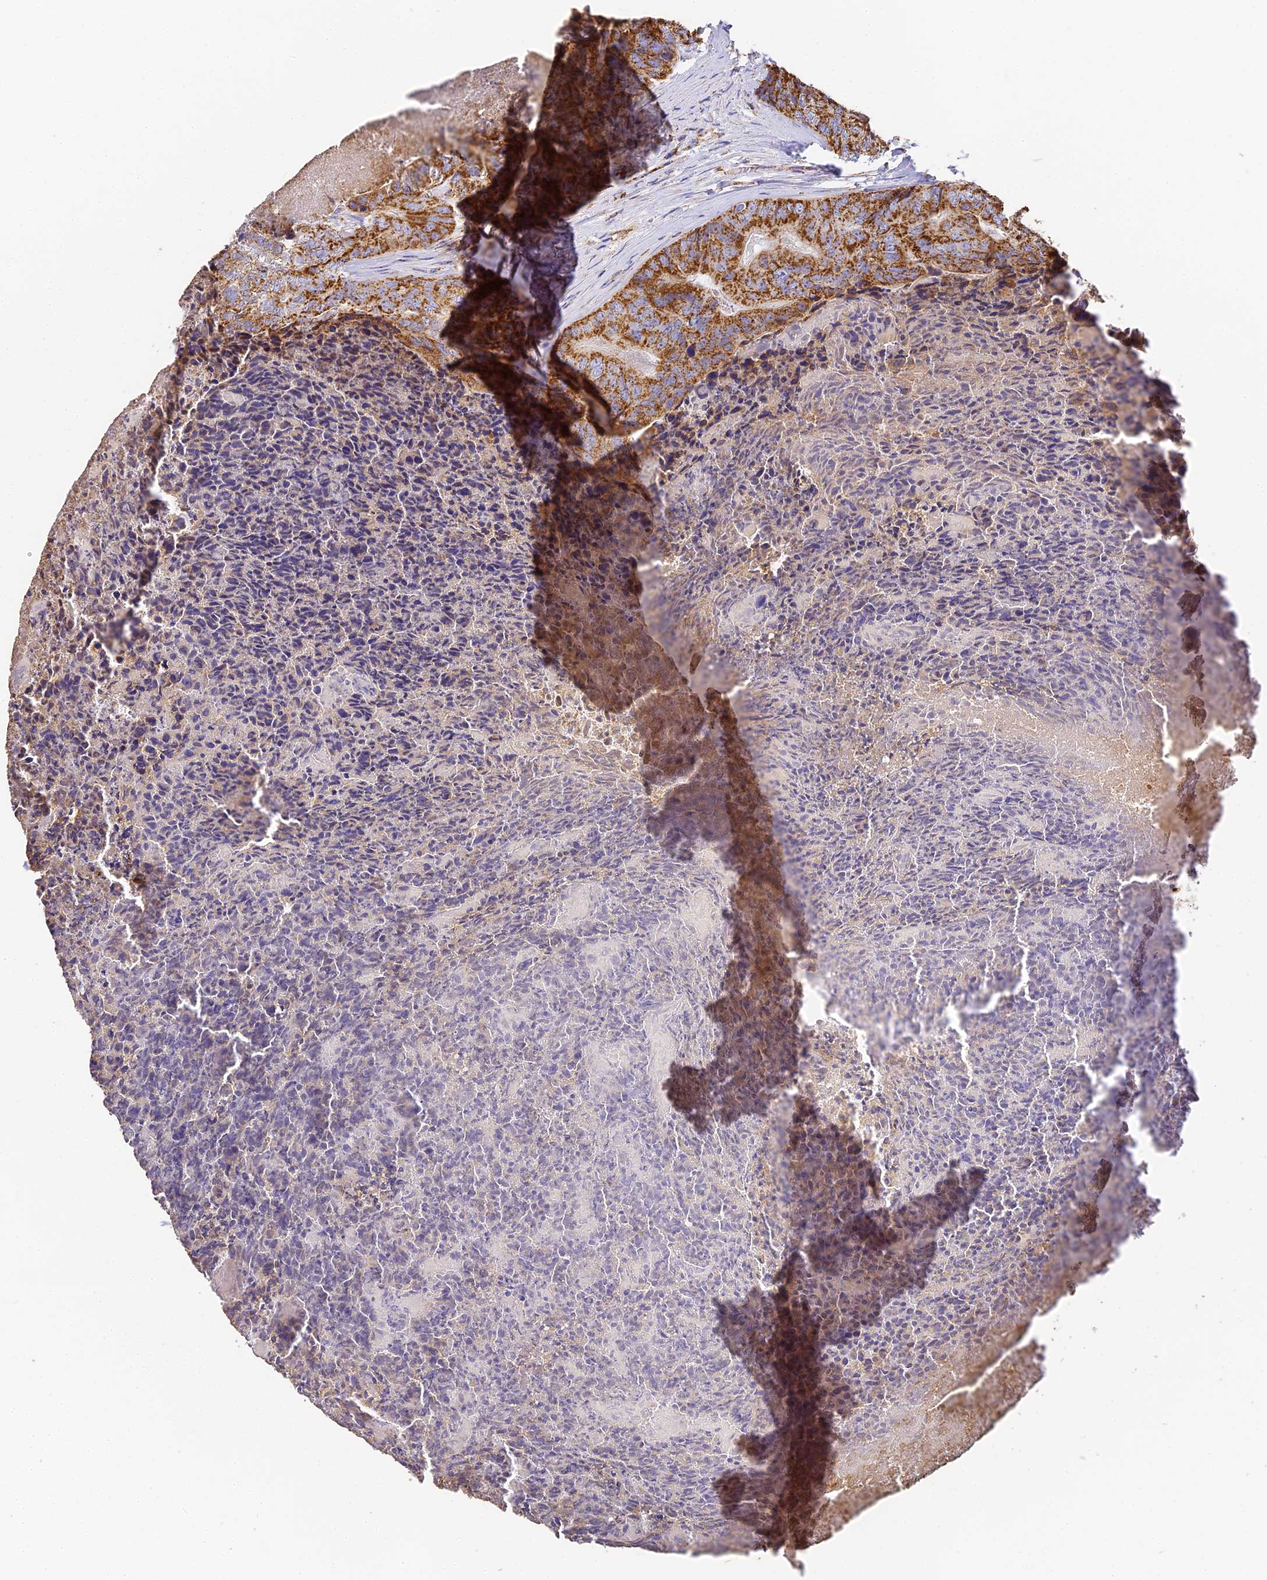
{"staining": {"intensity": "strong", "quantity": ">75%", "location": "cytoplasmic/membranous"}, "tissue": "colorectal cancer", "cell_type": "Tumor cells", "image_type": "cancer", "snomed": [{"axis": "morphology", "description": "Adenocarcinoma, NOS"}, {"axis": "topography", "description": "Colon"}], "caption": "This photomicrograph demonstrates IHC staining of adenocarcinoma (colorectal), with high strong cytoplasmic/membranous expression in approximately >75% of tumor cells.", "gene": "COX6C", "patient": {"sex": "female", "age": 67}}